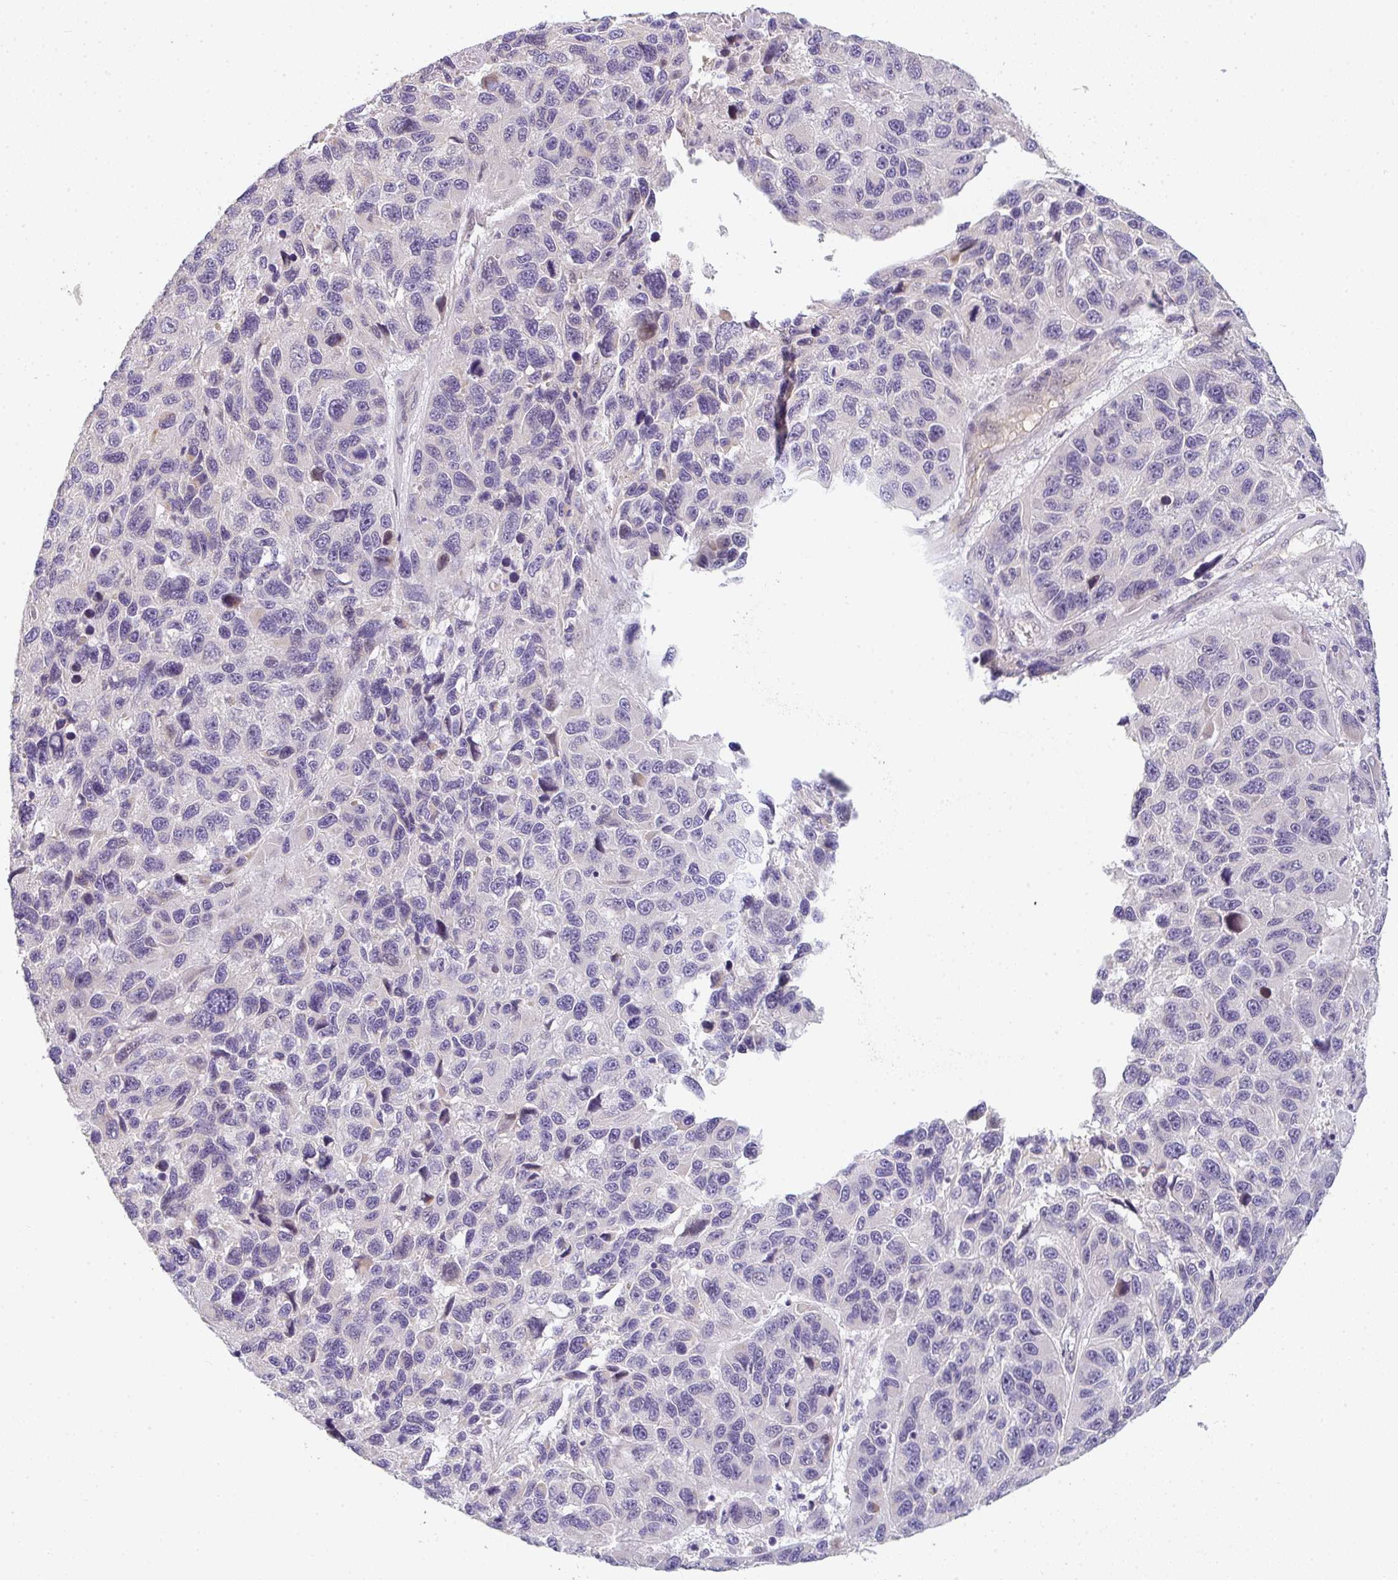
{"staining": {"intensity": "negative", "quantity": "none", "location": "none"}, "tissue": "melanoma", "cell_type": "Tumor cells", "image_type": "cancer", "snomed": [{"axis": "morphology", "description": "Malignant melanoma, NOS"}, {"axis": "topography", "description": "Skin"}], "caption": "Photomicrograph shows no significant protein staining in tumor cells of malignant melanoma.", "gene": "TNFRSF10A", "patient": {"sex": "male", "age": 53}}